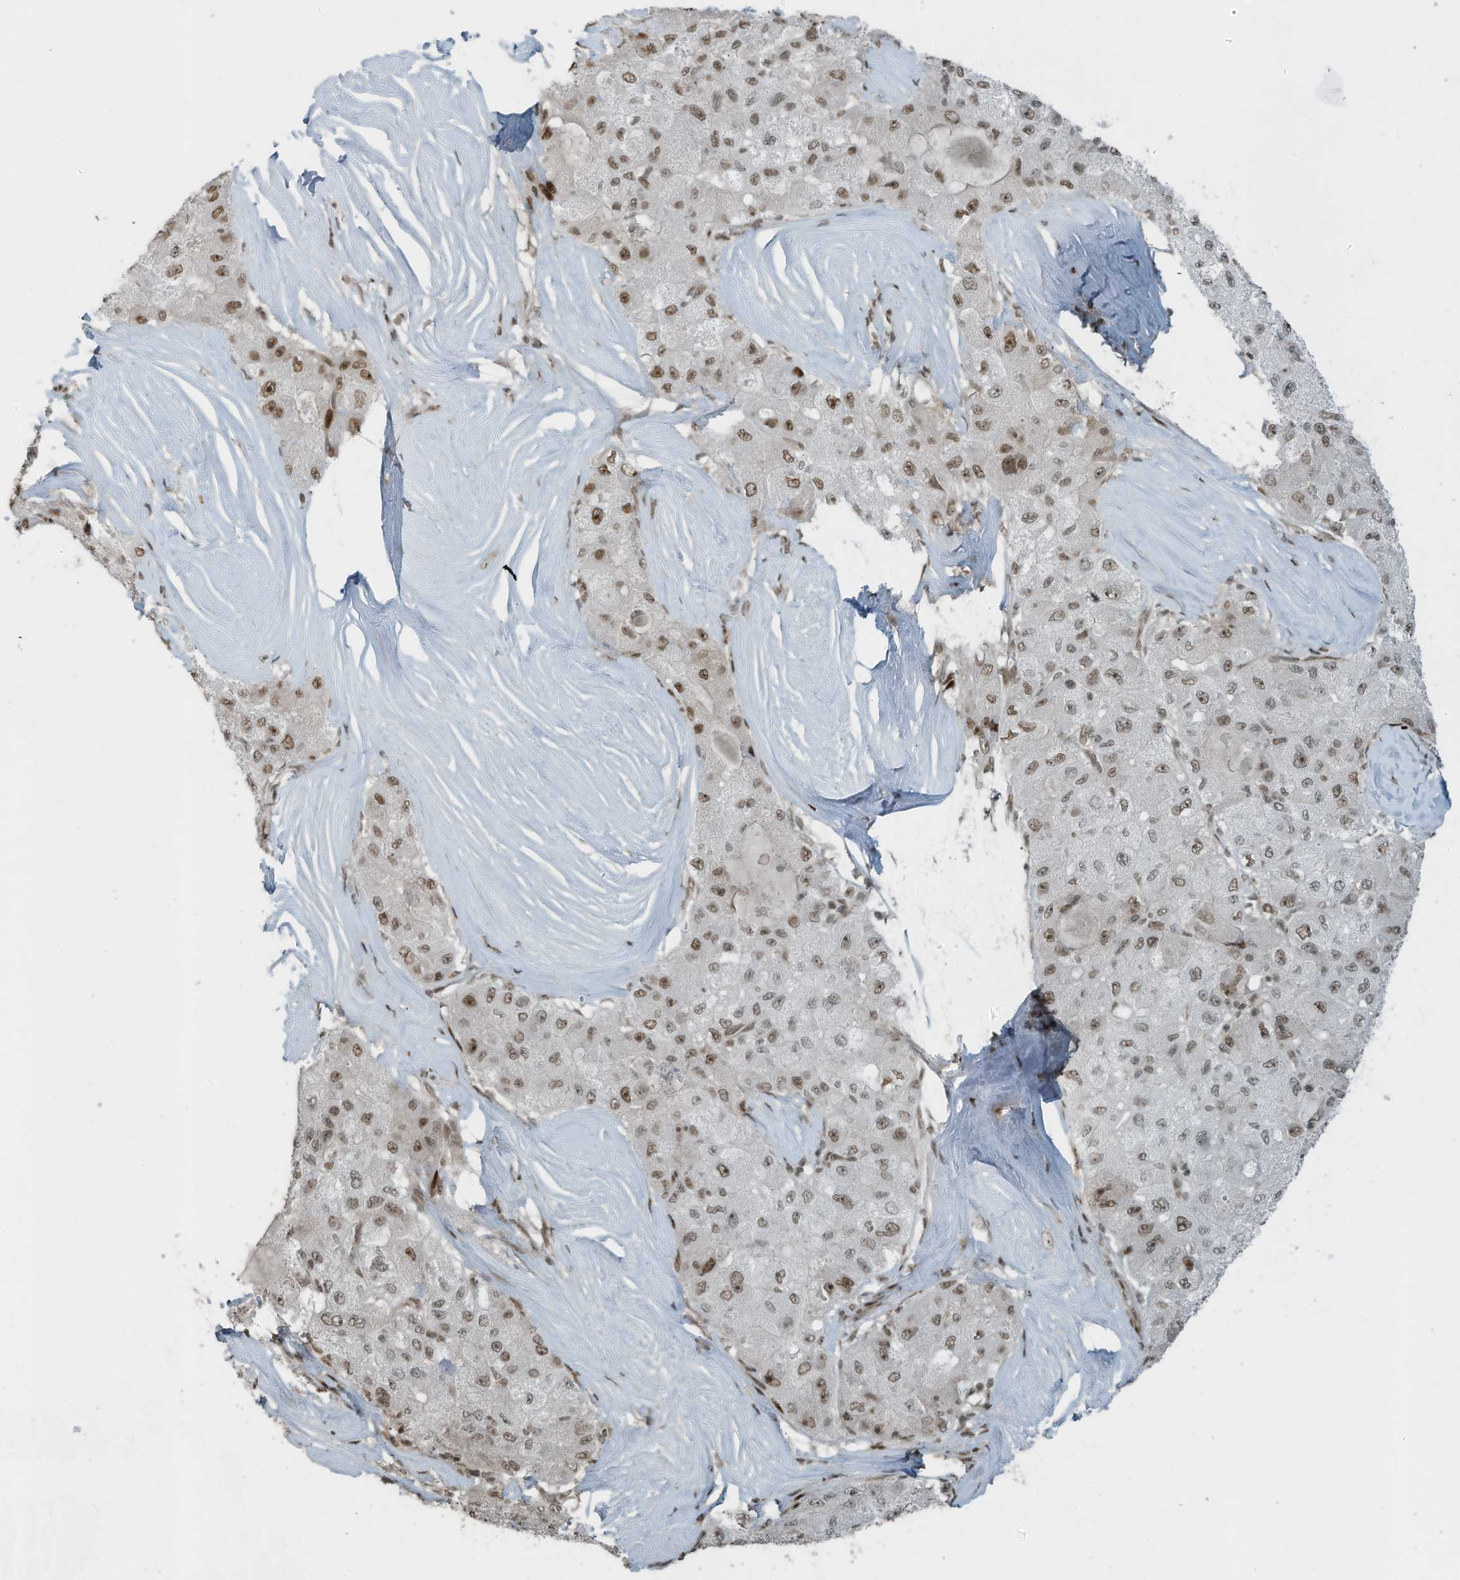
{"staining": {"intensity": "moderate", "quantity": ">75%", "location": "nuclear"}, "tissue": "liver cancer", "cell_type": "Tumor cells", "image_type": "cancer", "snomed": [{"axis": "morphology", "description": "Carcinoma, Hepatocellular, NOS"}, {"axis": "topography", "description": "Liver"}], "caption": "DAB immunohistochemical staining of human liver hepatocellular carcinoma exhibits moderate nuclear protein staining in about >75% of tumor cells.", "gene": "PCNP", "patient": {"sex": "male", "age": 80}}